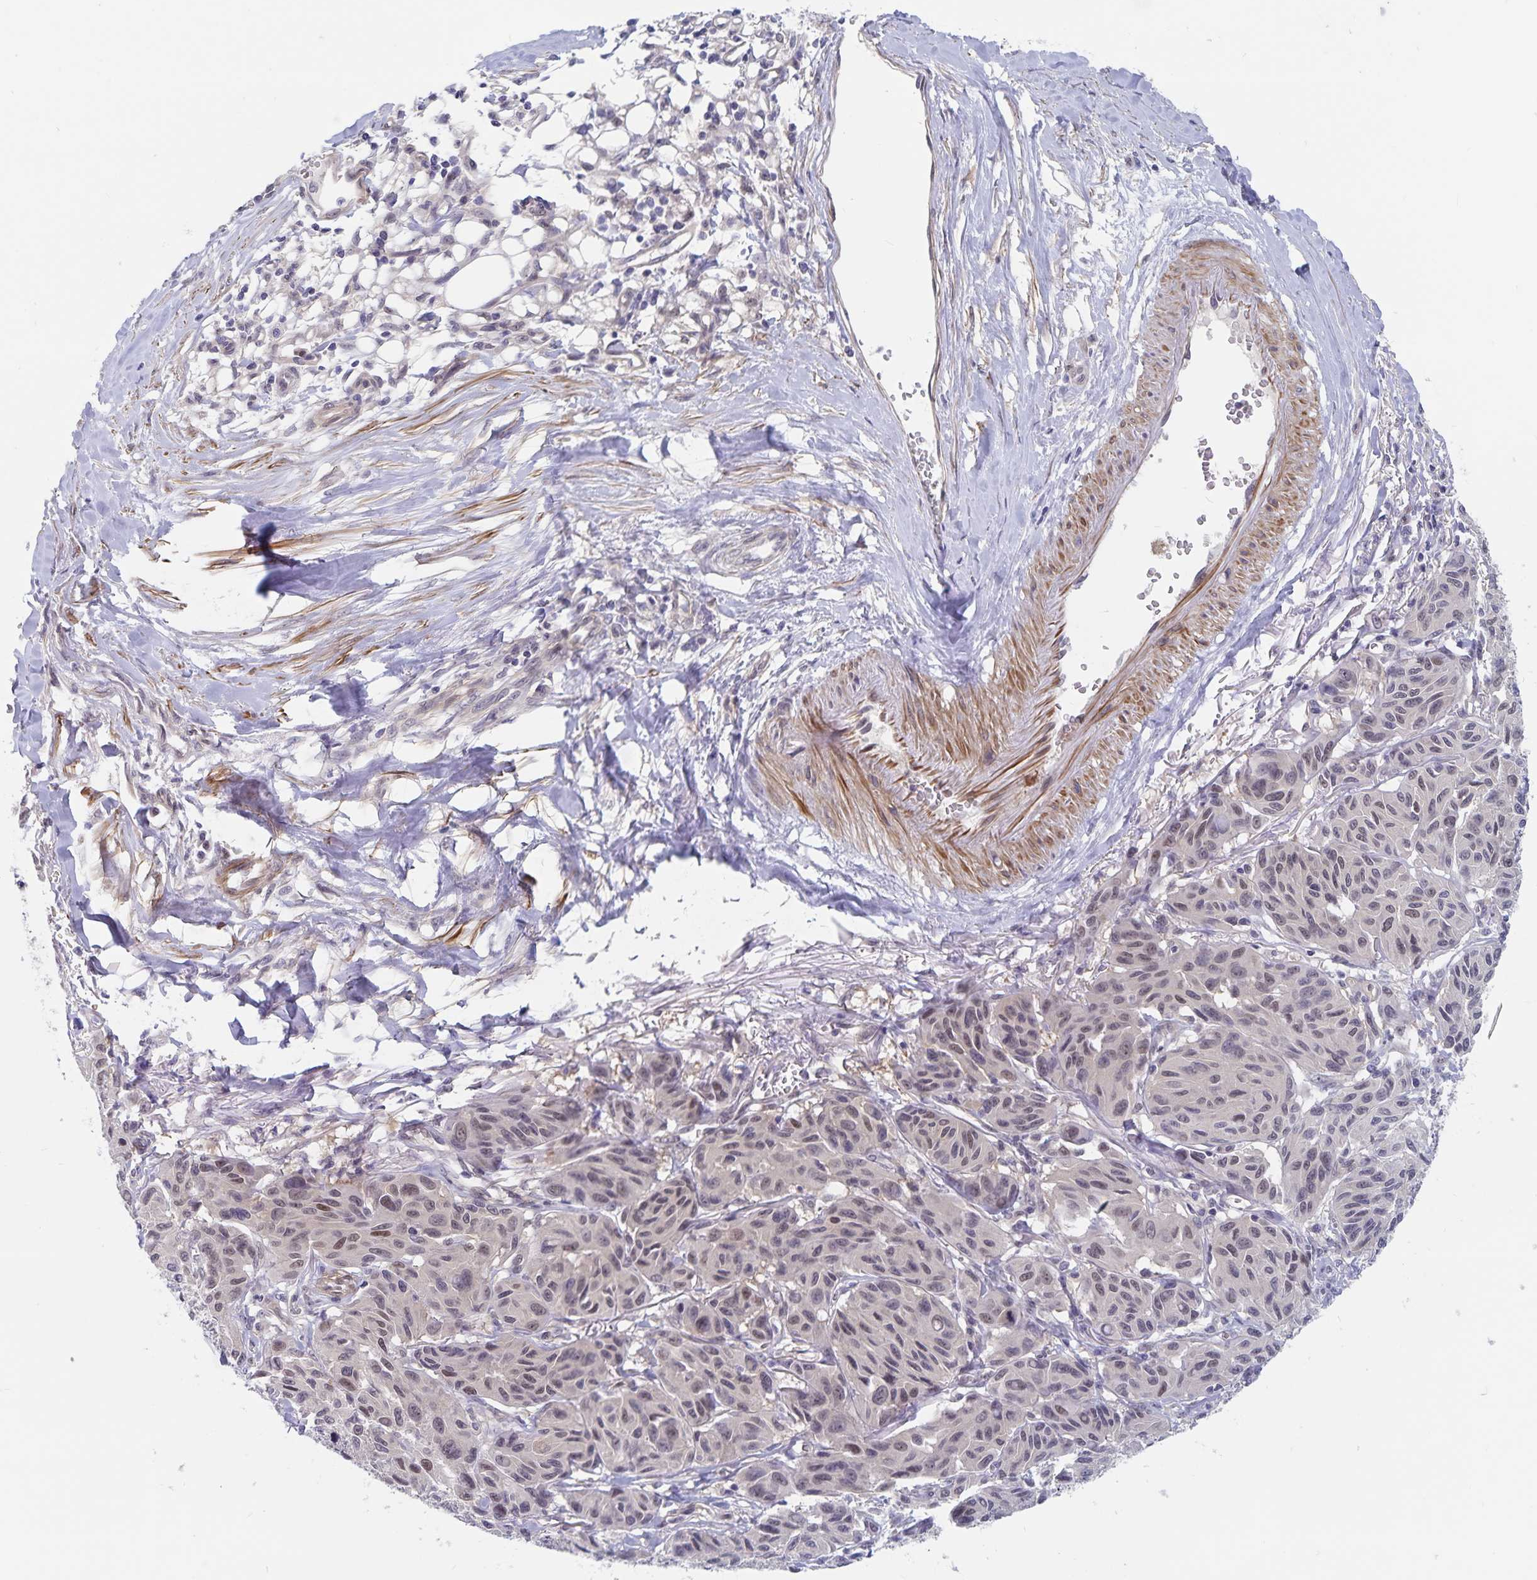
{"staining": {"intensity": "weak", "quantity": "<25%", "location": "nuclear"}, "tissue": "melanoma", "cell_type": "Tumor cells", "image_type": "cancer", "snomed": [{"axis": "morphology", "description": "Malignant melanoma, NOS"}, {"axis": "topography", "description": "Skin"}], "caption": "This is a micrograph of IHC staining of malignant melanoma, which shows no expression in tumor cells.", "gene": "BAG6", "patient": {"sex": "female", "age": 66}}